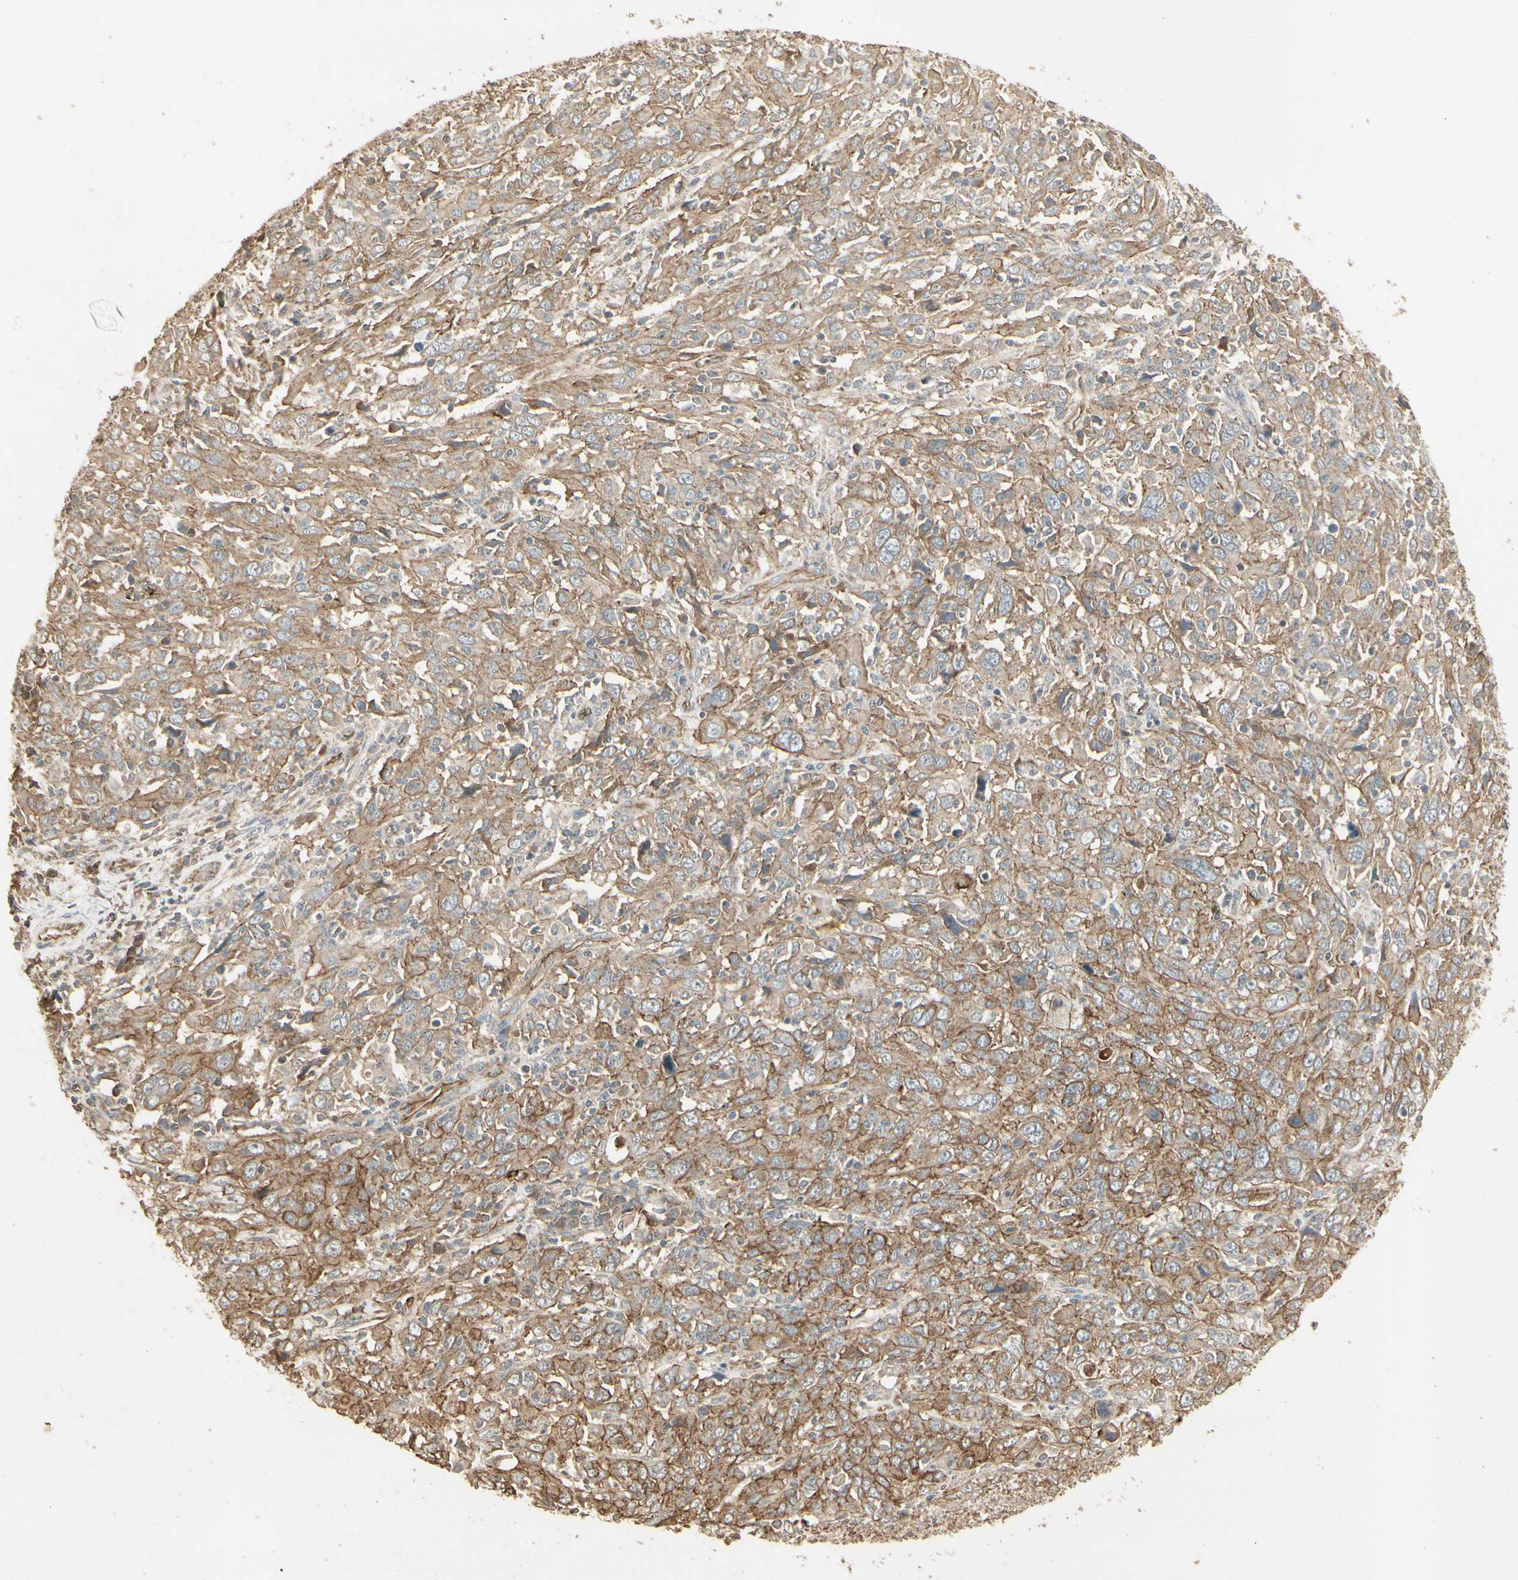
{"staining": {"intensity": "moderate", "quantity": ">75%", "location": "cytoplasmic/membranous"}, "tissue": "cervical cancer", "cell_type": "Tumor cells", "image_type": "cancer", "snomed": [{"axis": "morphology", "description": "Squamous cell carcinoma, NOS"}, {"axis": "topography", "description": "Cervix"}], "caption": "An IHC micrograph of neoplastic tissue is shown. Protein staining in brown shows moderate cytoplasmic/membranous positivity in squamous cell carcinoma (cervical) within tumor cells.", "gene": "RNF180", "patient": {"sex": "female", "age": 46}}